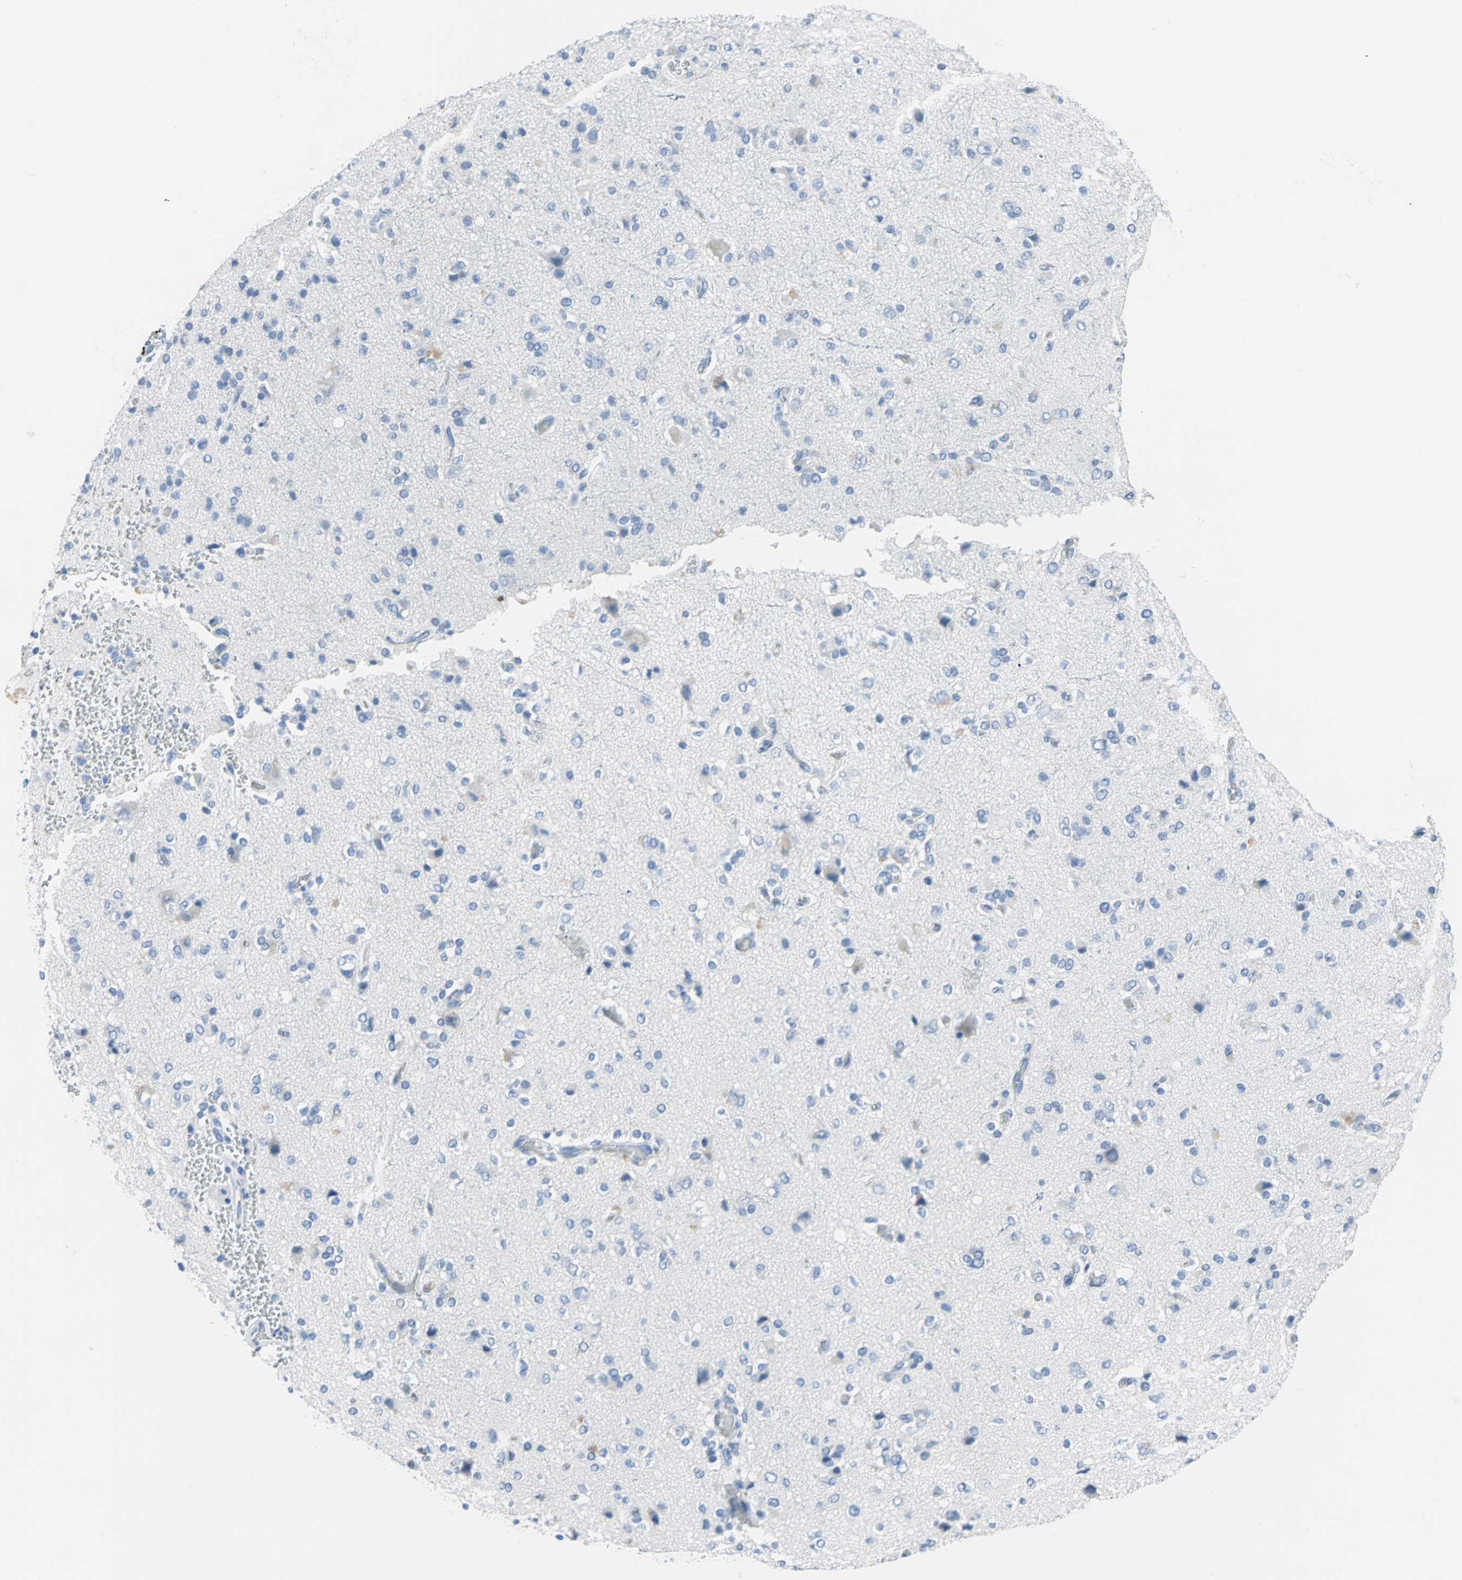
{"staining": {"intensity": "negative", "quantity": "none", "location": "none"}, "tissue": "glioma", "cell_type": "Tumor cells", "image_type": "cancer", "snomed": [{"axis": "morphology", "description": "Glioma, malignant, High grade"}, {"axis": "topography", "description": "Brain"}], "caption": "Tumor cells show no significant protein staining in glioma.", "gene": "SFN", "patient": {"sex": "male", "age": 47}}